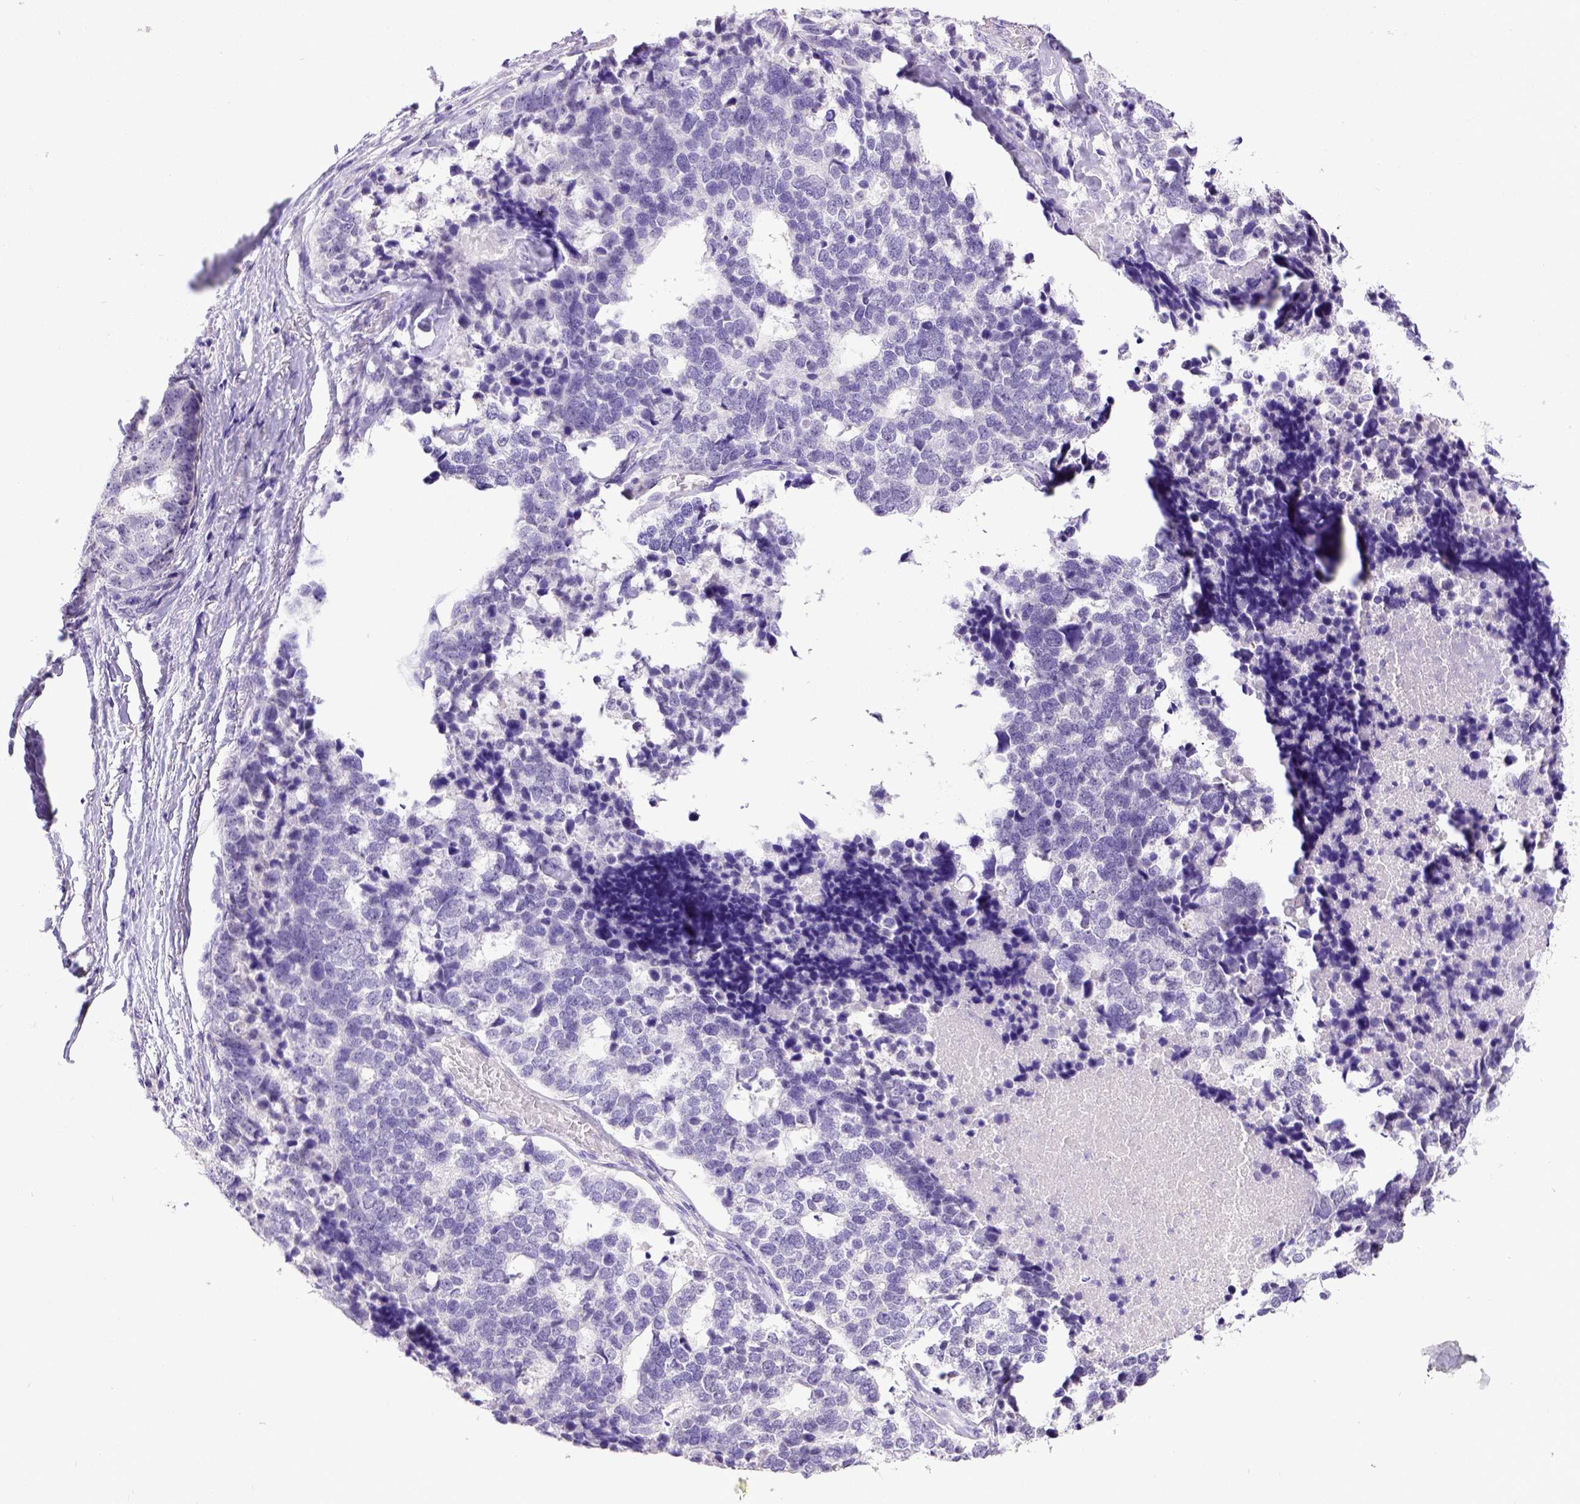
{"staining": {"intensity": "negative", "quantity": "none", "location": "none"}, "tissue": "stomach cancer", "cell_type": "Tumor cells", "image_type": "cancer", "snomed": [{"axis": "morphology", "description": "Adenocarcinoma, NOS"}, {"axis": "topography", "description": "Stomach"}], "caption": "DAB (3,3'-diaminobenzidine) immunohistochemical staining of adenocarcinoma (stomach) displays no significant staining in tumor cells.", "gene": "ESR1", "patient": {"sex": "male", "age": 69}}